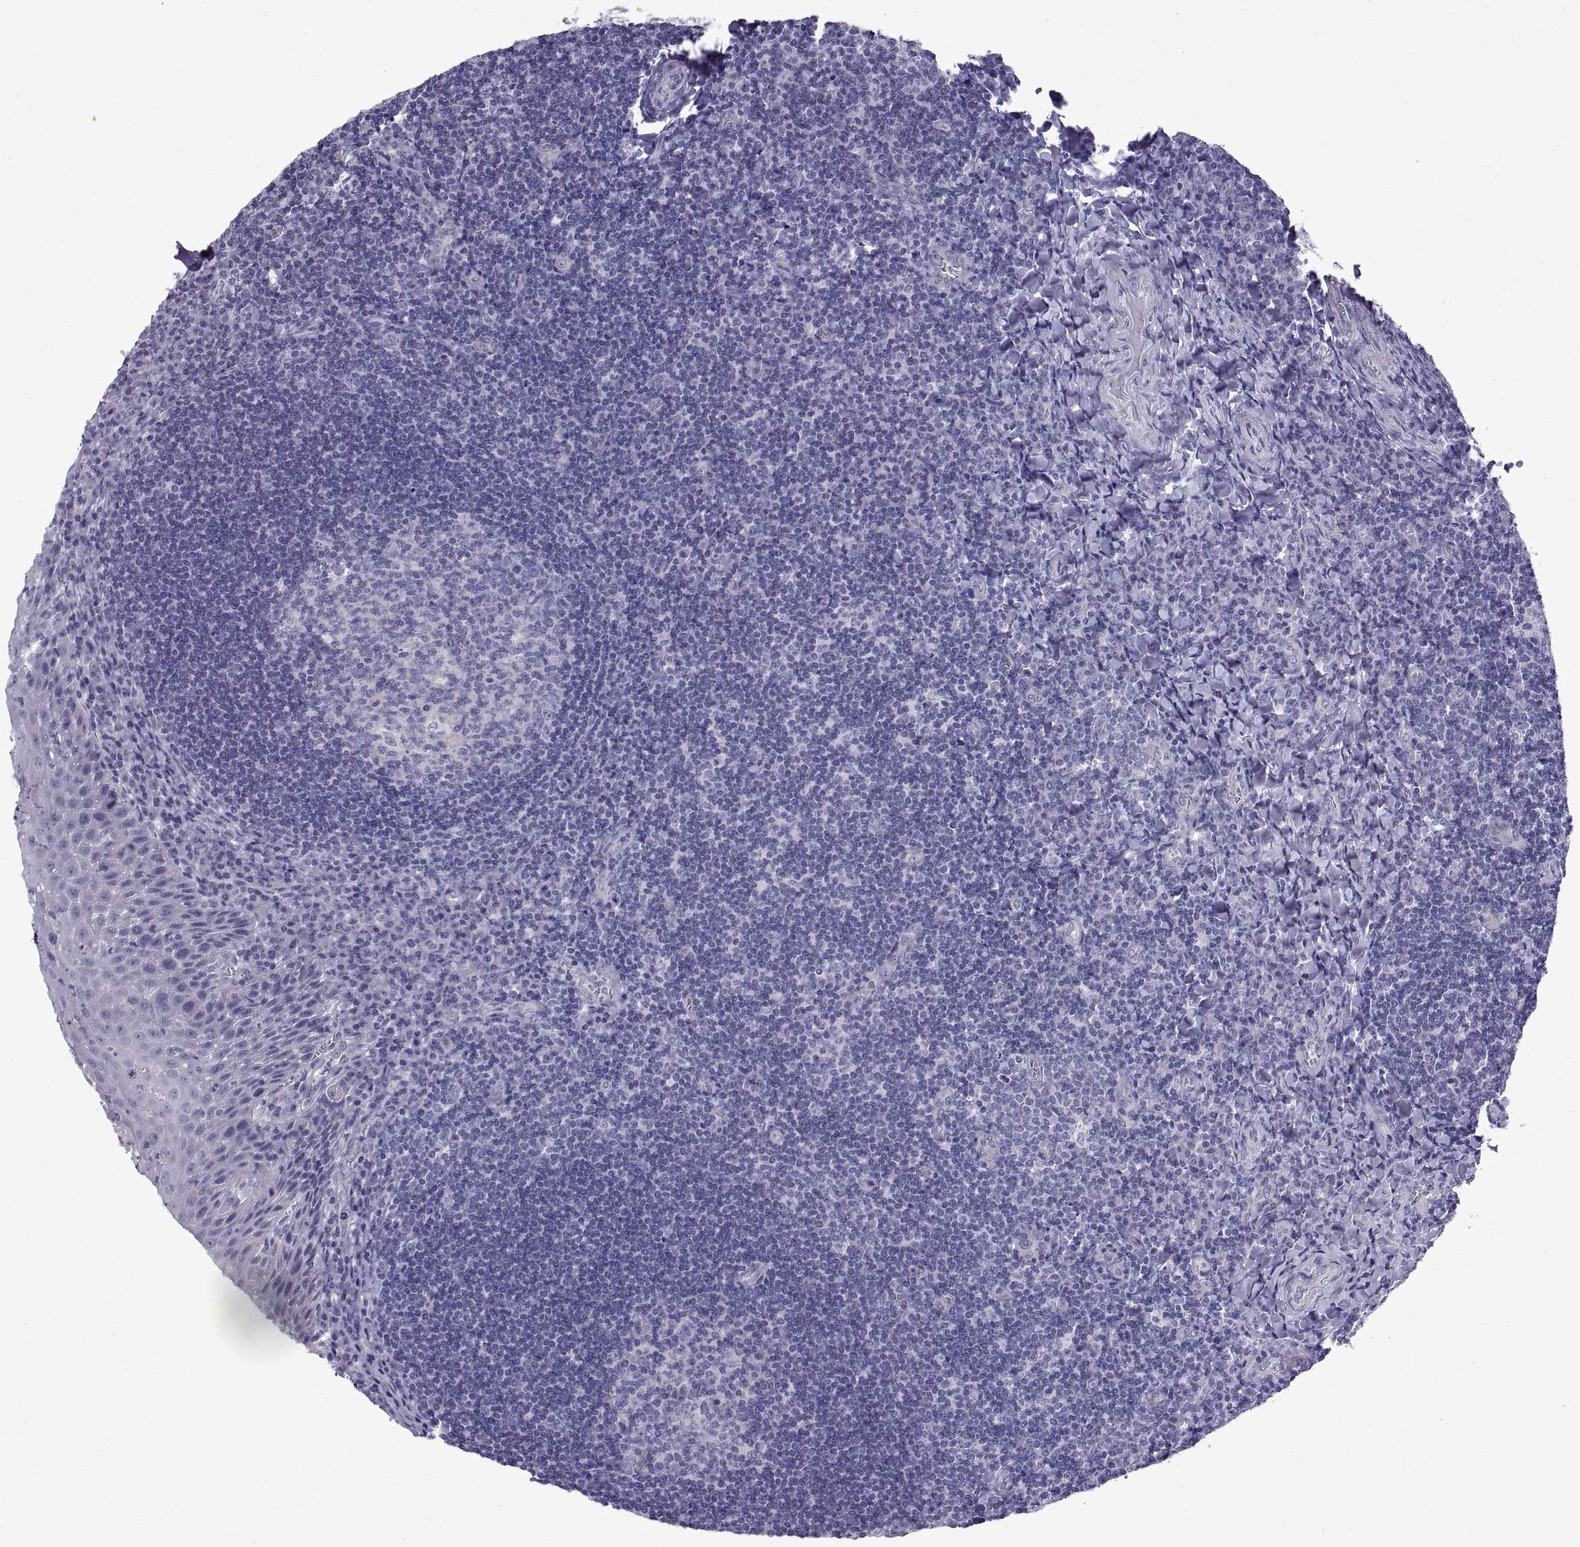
{"staining": {"intensity": "negative", "quantity": "none", "location": "none"}, "tissue": "tonsil", "cell_type": "Germinal center cells", "image_type": "normal", "snomed": [{"axis": "morphology", "description": "Normal tissue, NOS"}, {"axis": "morphology", "description": "Inflammation, NOS"}, {"axis": "topography", "description": "Tonsil"}], "caption": "Micrograph shows no protein expression in germinal center cells of unremarkable tonsil. (DAB immunohistochemistry, high magnification).", "gene": "SPDYE10", "patient": {"sex": "female", "age": 31}}